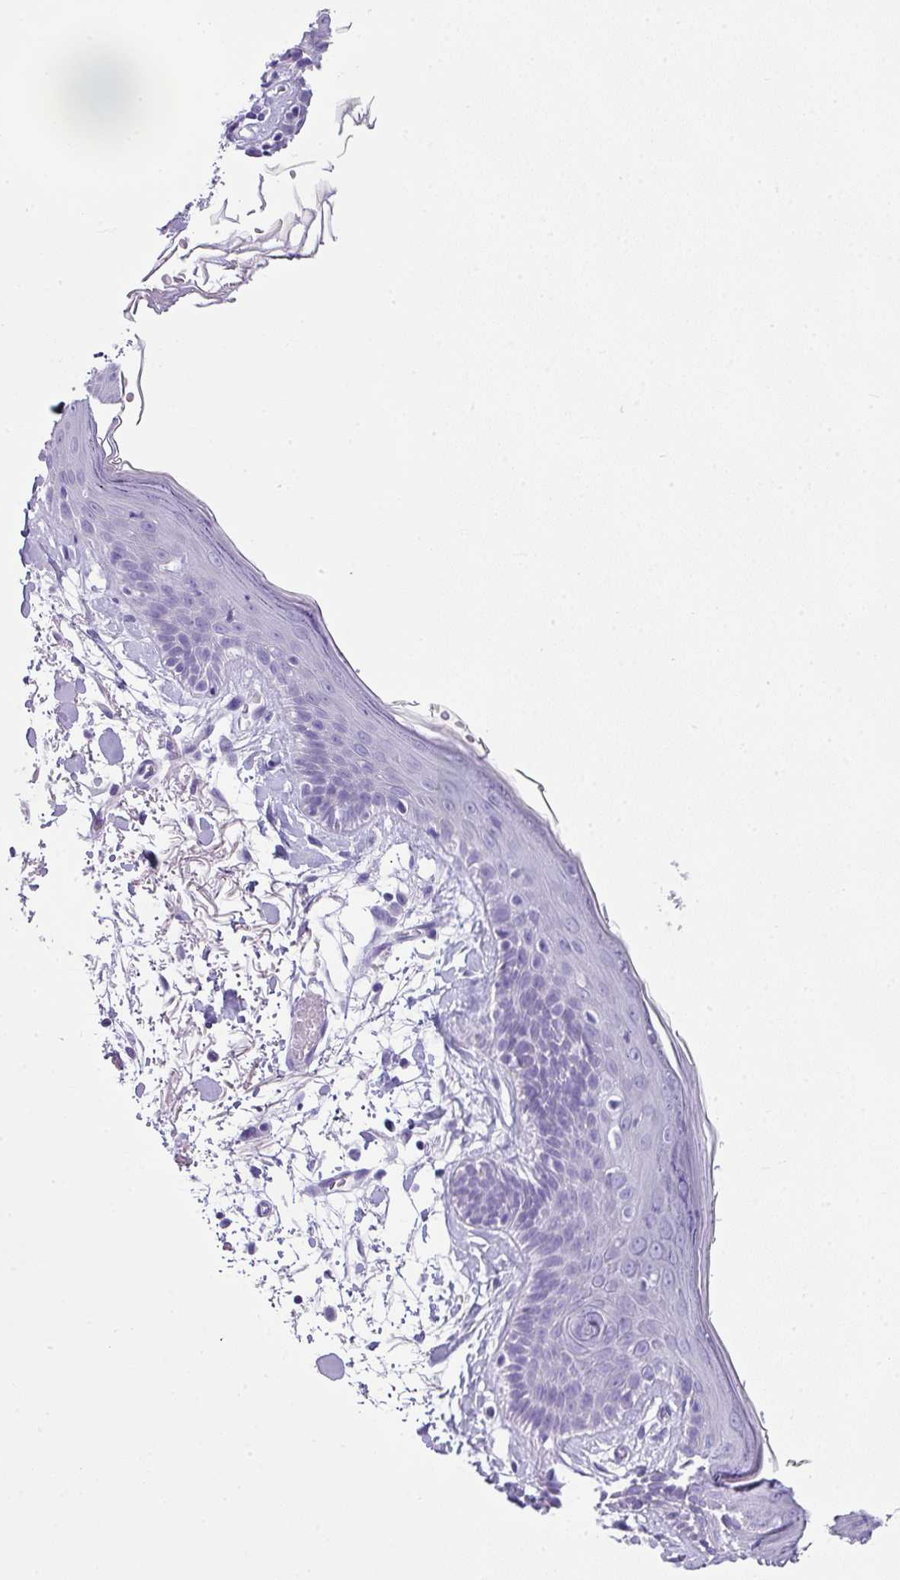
{"staining": {"intensity": "negative", "quantity": "none", "location": "none"}, "tissue": "skin", "cell_type": "Fibroblasts", "image_type": "normal", "snomed": [{"axis": "morphology", "description": "Normal tissue, NOS"}, {"axis": "topography", "description": "Skin"}], "caption": "IHC photomicrograph of unremarkable skin: skin stained with DAB (3,3'-diaminobenzidine) exhibits no significant protein positivity in fibroblasts.", "gene": "ZNF568", "patient": {"sex": "male", "age": 79}}